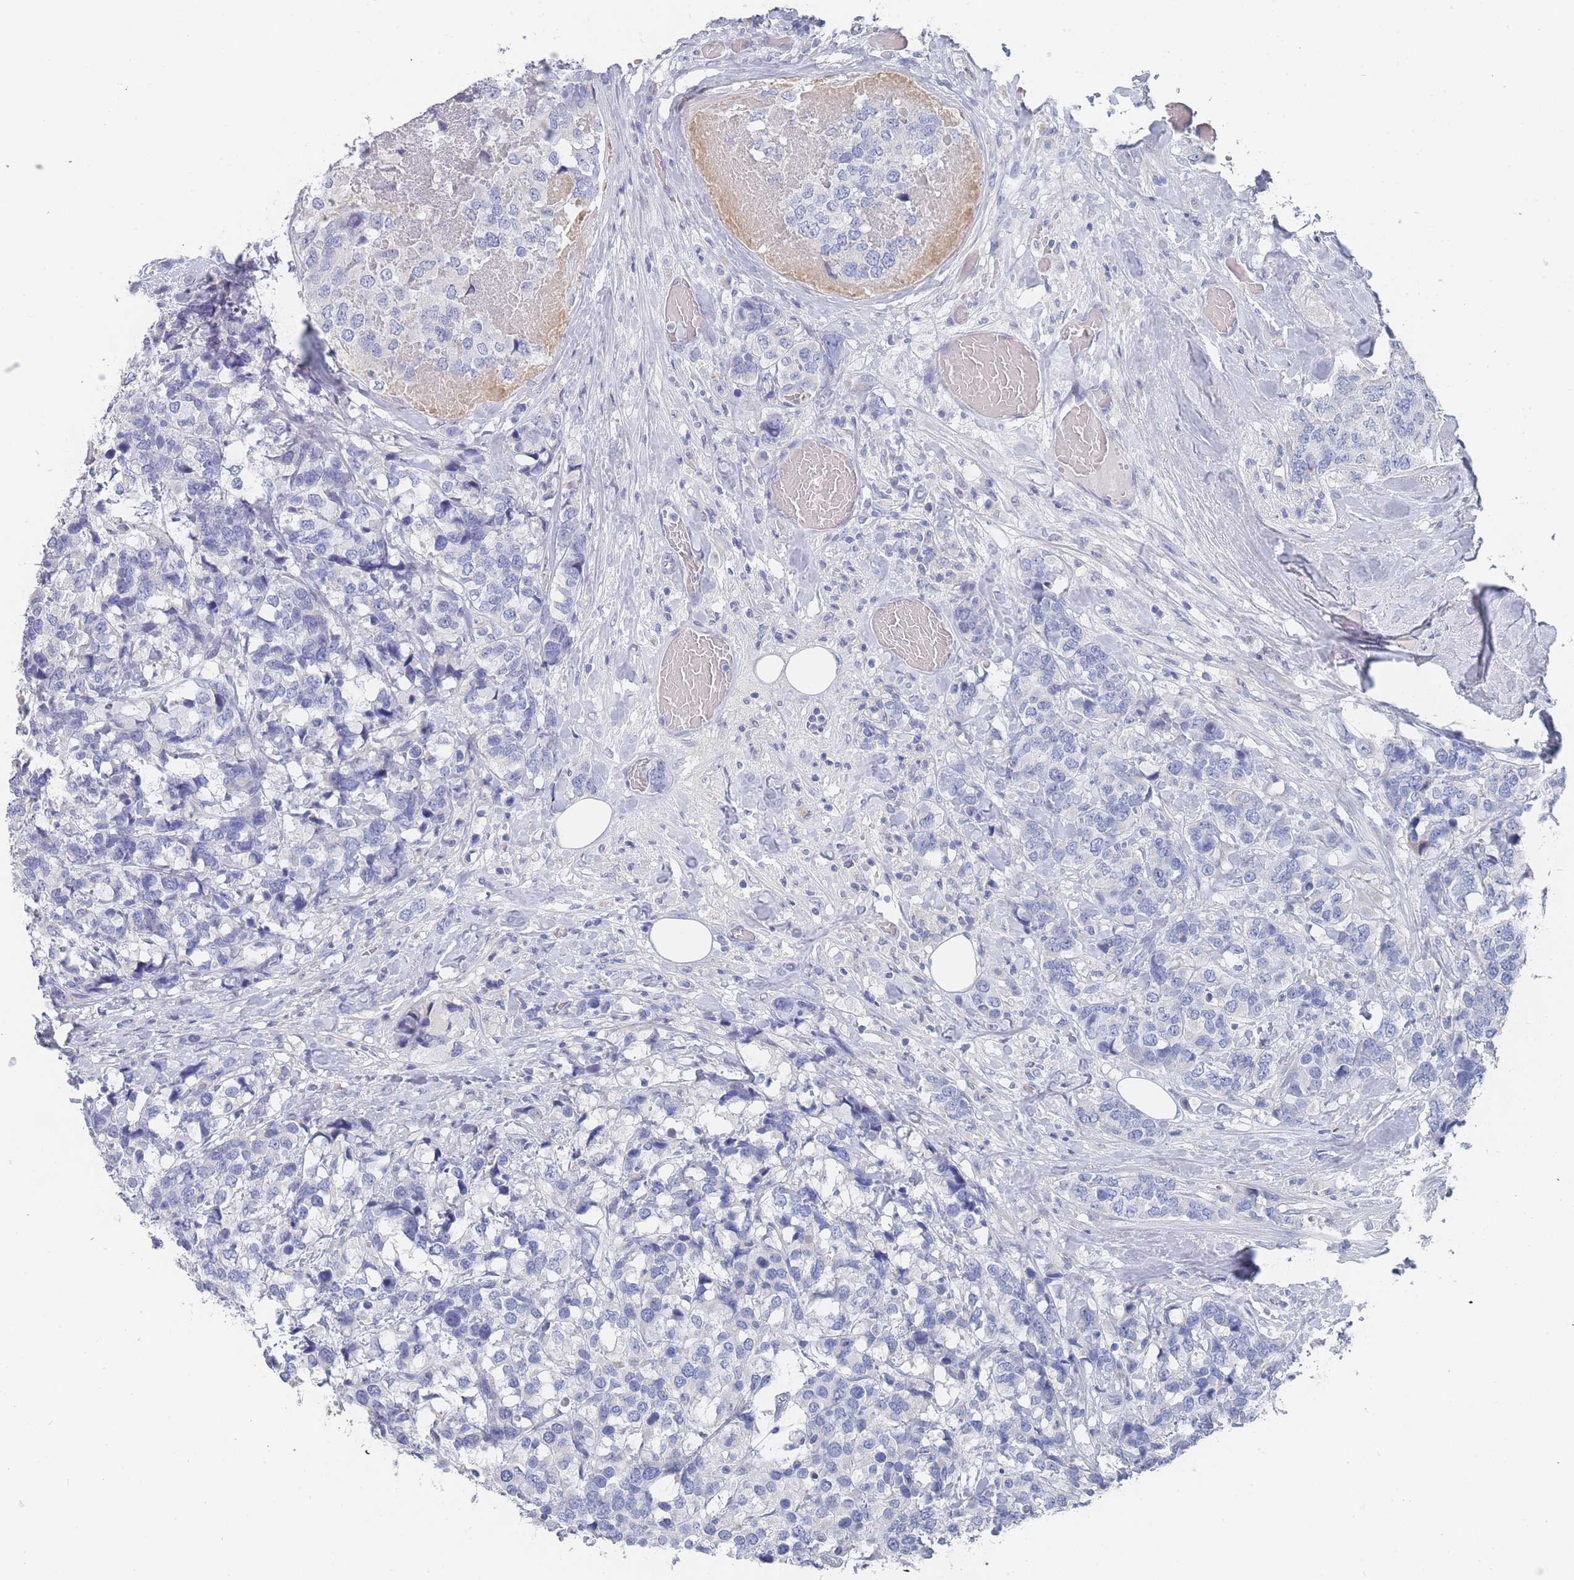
{"staining": {"intensity": "negative", "quantity": "none", "location": "none"}, "tissue": "breast cancer", "cell_type": "Tumor cells", "image_type": "cancer", "snomed": [{"axis": "morphology", "description": "Lobular carcinoma"}, {"axis": "topography", "description": "Breast"}], "caption": "Immunohistochemical staining of breast lobular carcinoma exhibits no significant staining in tumor cells. (DAB (3,3'-diaminobenzidine) immunohistochemistry with hematoxylin counter stain).", "gene": "ACAD11", "patient": {"sex": "female", "age": 59}}